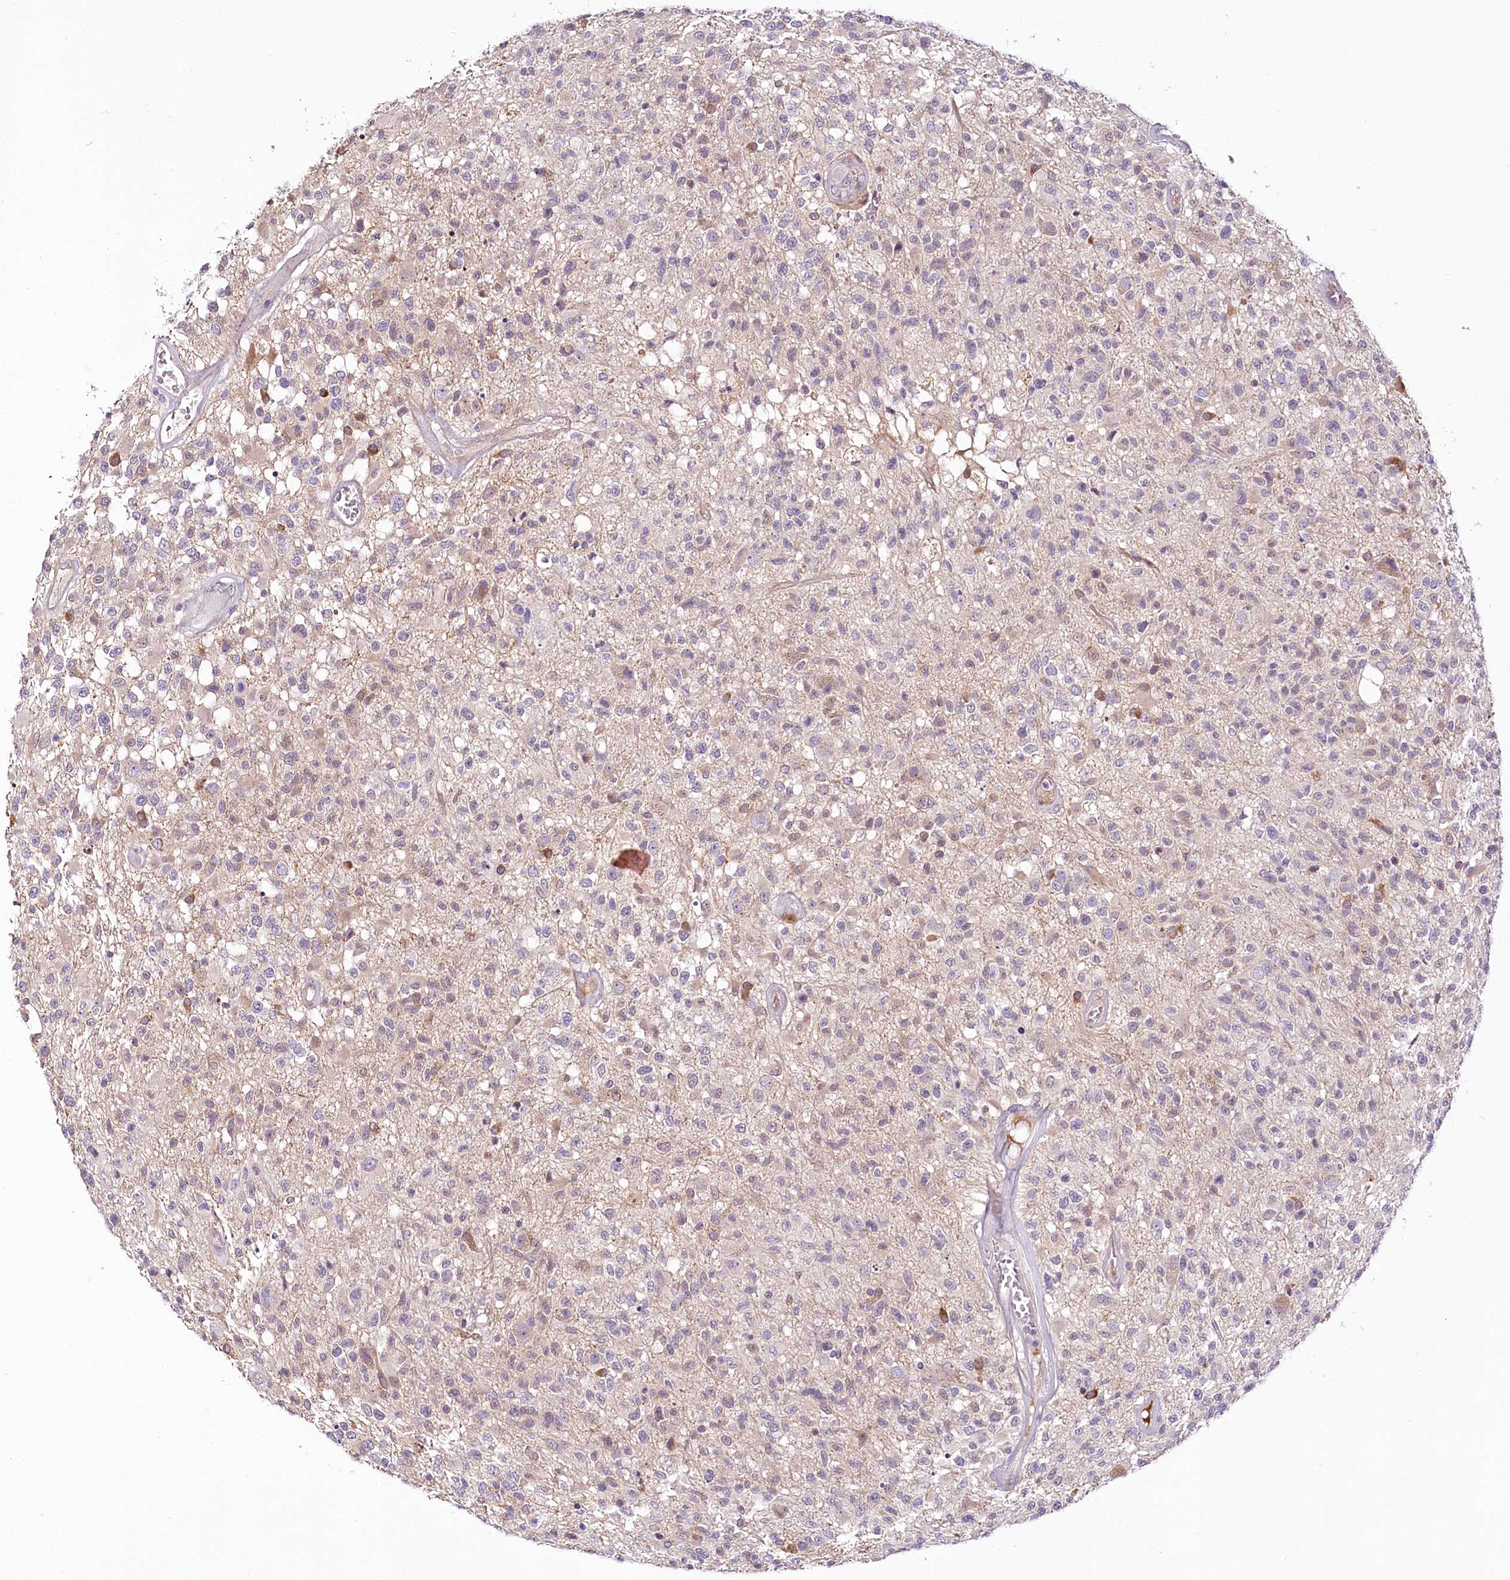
{"staining": {"intensity": "weak", "quantity": "<25%", "location": "cytoplasmic/membranous"}, "tissue": "glioma", "cell_type": "Tumor cells", "image_type": "cancer", "snomed": [{"axis": "morphology", "description": "Glioma, malignant, High grade"}, {"axis": "morphology", "description": "Glioblastoma, NOS"}, {"axis": "topography", "description": "Brain"}], "caption": "Protein analysis of glioblastoma displays no significant positivity in tumor cells.", "gene": "VWA5A", "patient": {"sex": "male", "age": 60}}